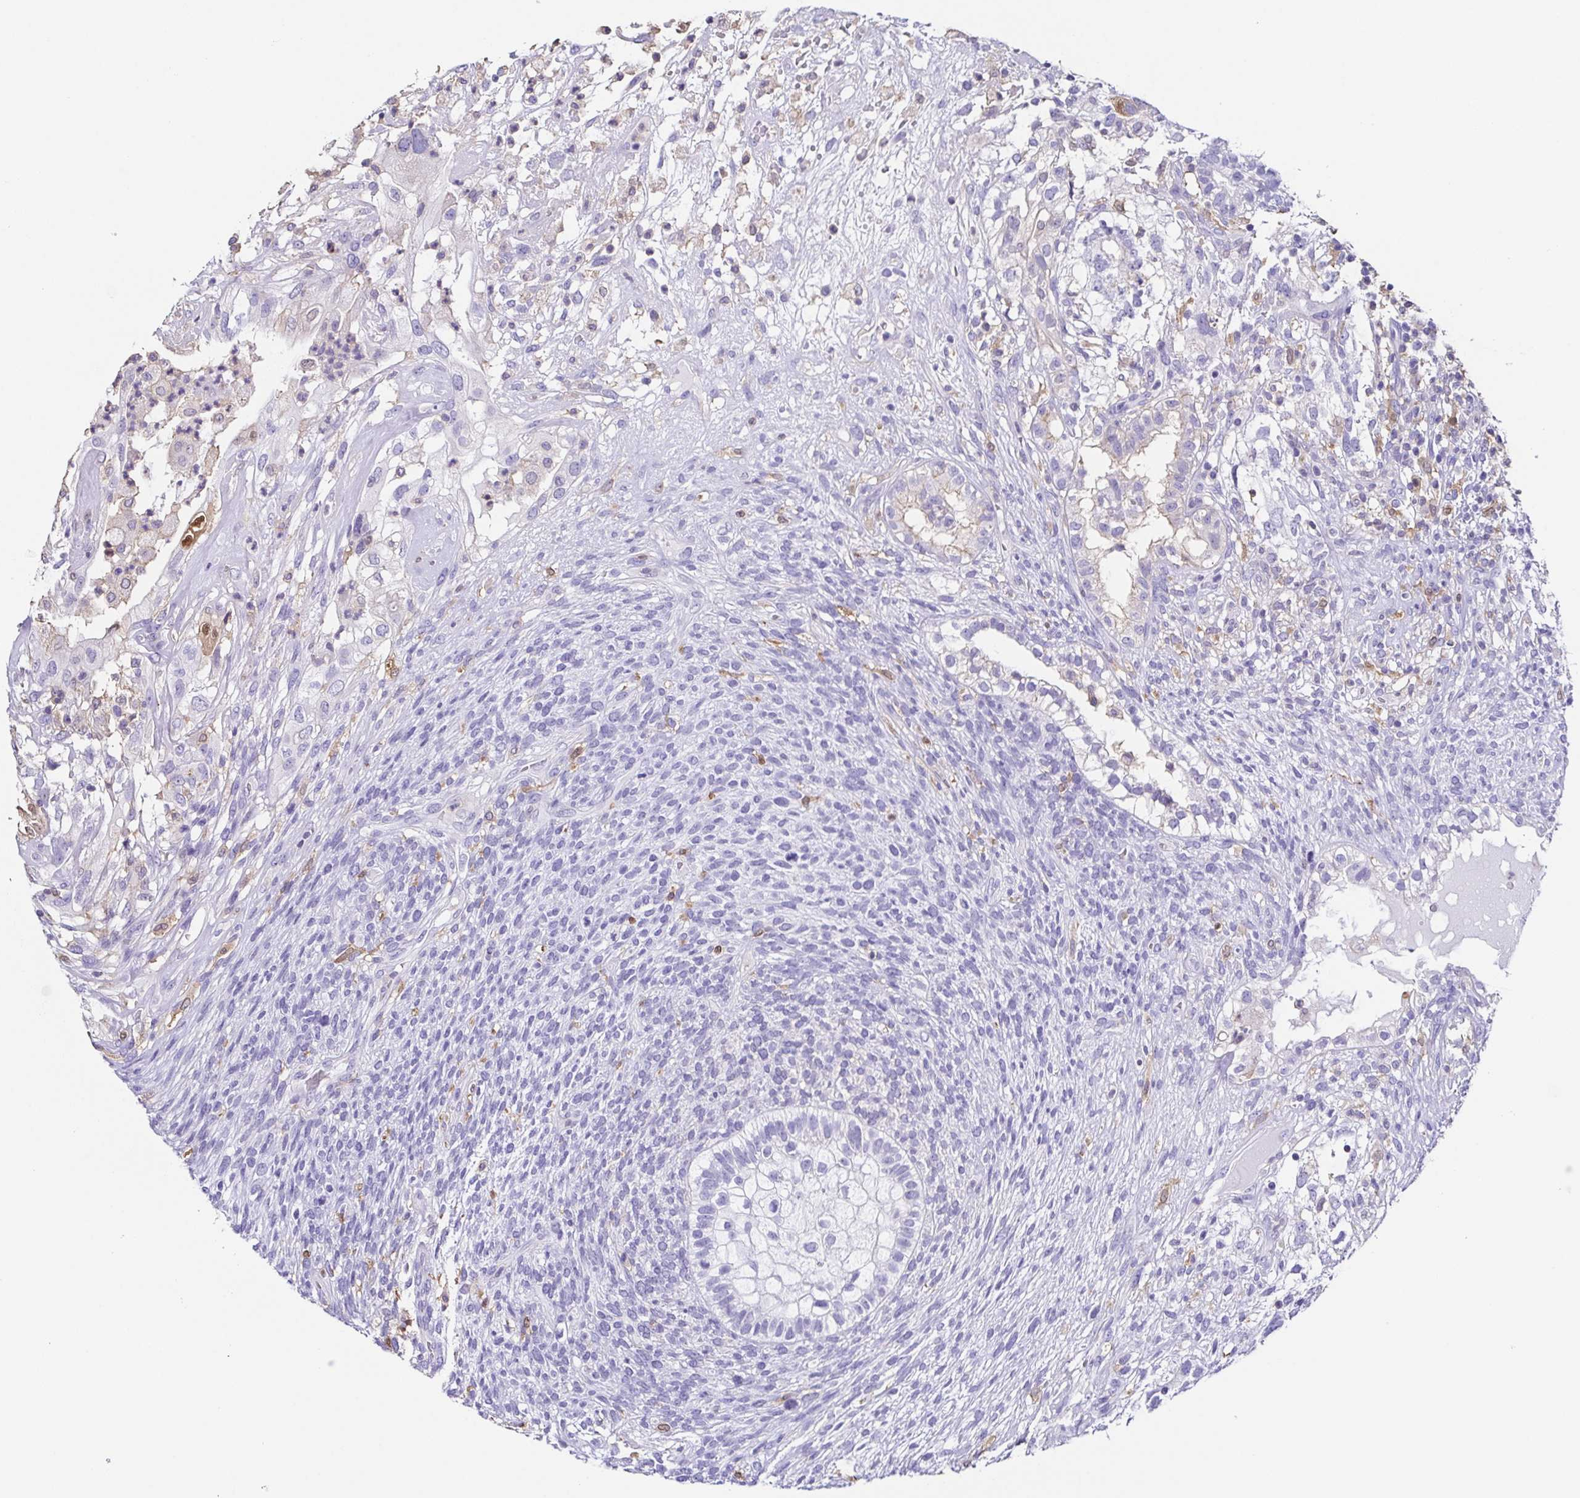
{"staining": {"intensity": "negative", "quantity": "none", "location": "none"}, "tissue": "testis cancer", "cell_type": "Tumor cells", "image_type": "cancer", "snomed": [{"axis": "morphology", "description": "Seminoma, NOS"}, {"axis": "morphology", "description": "Carcinoma, Embryonal, NOS"}, {"axis": "topography", "description": "Testis"}], "caption": "An immunohistochemistry micrograph of seminoma (testis) is shown. There is no staining in tumor cells of seminoma (testis). The staining was performed using DAB to visualize the protein expression in brown, while the nuclei were stained in blue with hematoxylin (Magnification: 20x).", "gene": "ANXA10", "patient": {"sex": "male", "age": 41}}